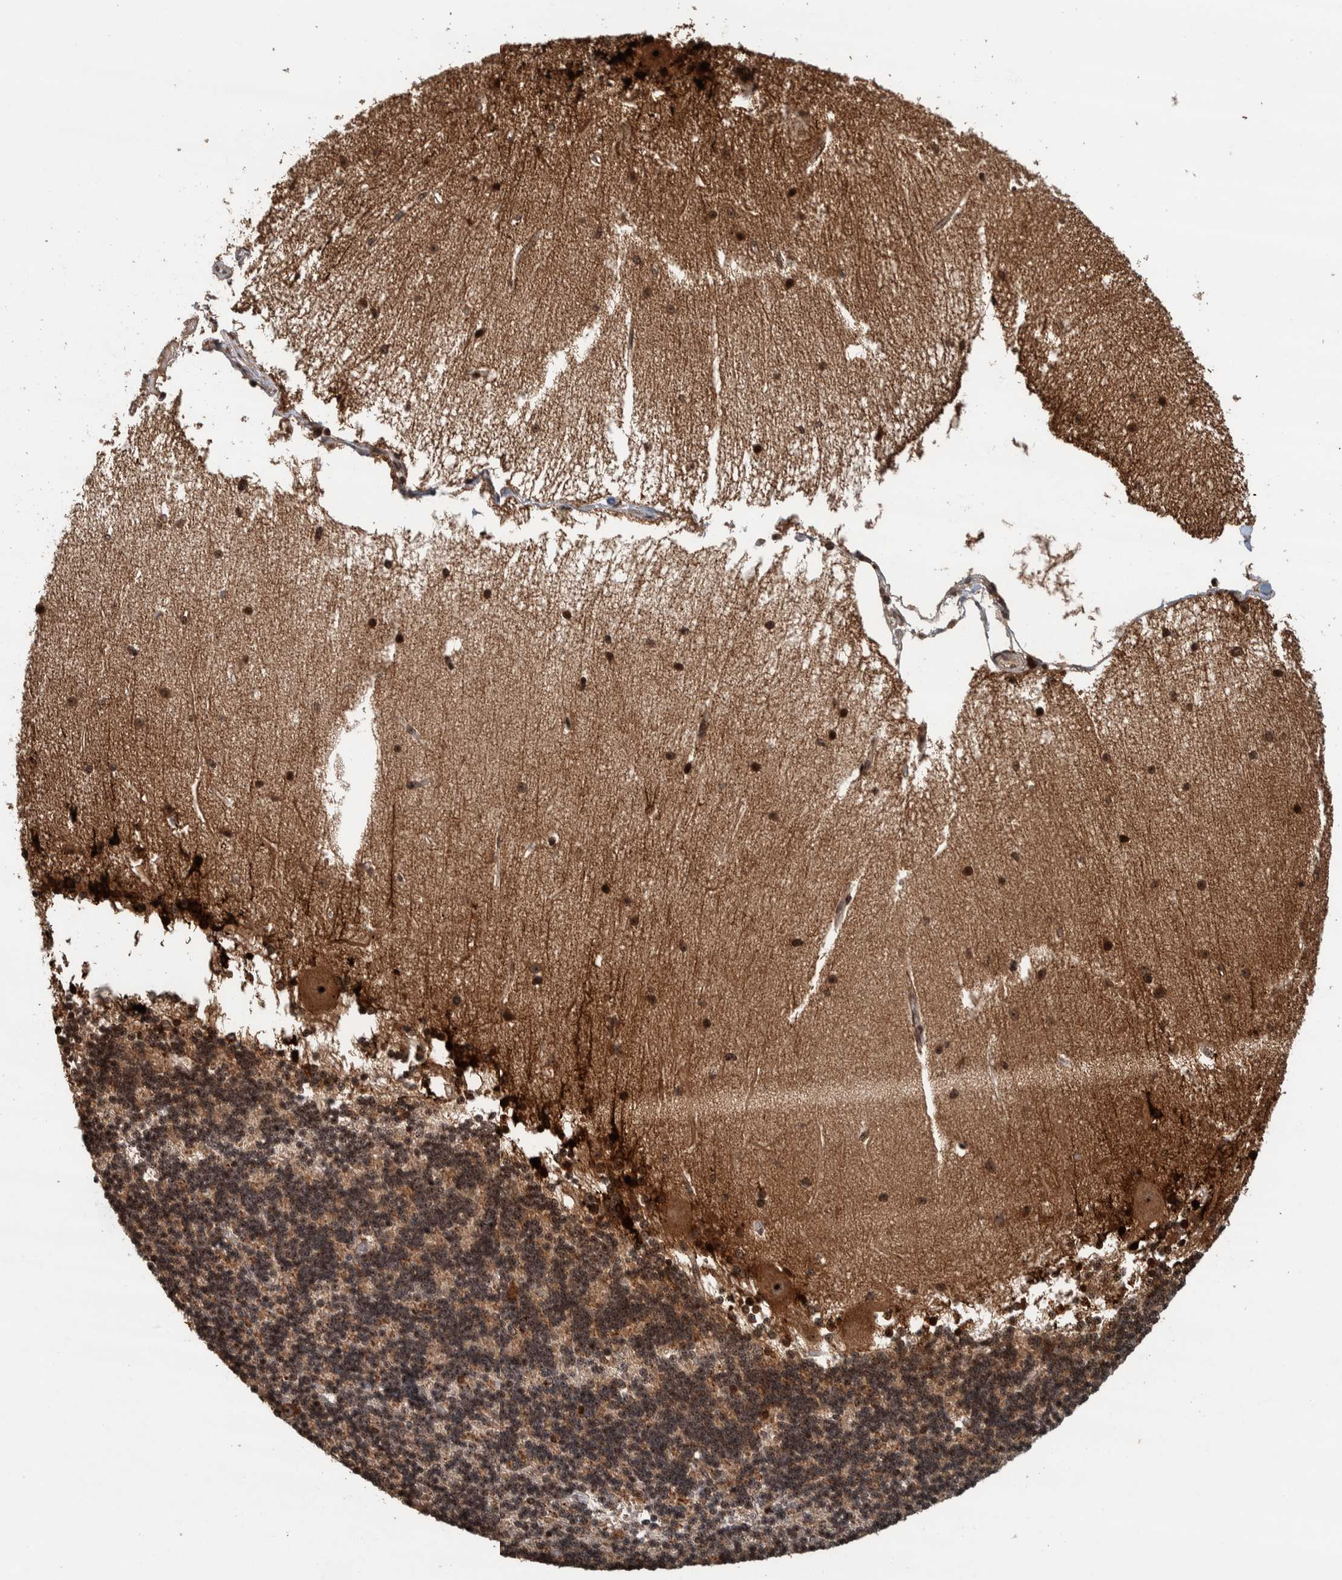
{"staining": {"intensity": "weak", "quantity": ">75%", "location": "cytoplasmic/membranous,nuclear"}, "tissue": "cerebellum", "cell_type": "Cells in granular layer", "image_type": "normal", "snomed": [{"axis": "morphology", "description": "Normal tissue, NOS"}, {"axis": "topography", "description": "Cerebellum"}], "caption": "Immunohistochemistry of benign human cerebellum shows low levels of weak cytoplasmic/membranous,nuclear expression in approximately >75% of cells in granular layer.", "gene": "CCDC182", "patient": {"sex": "female", "age": 54}}